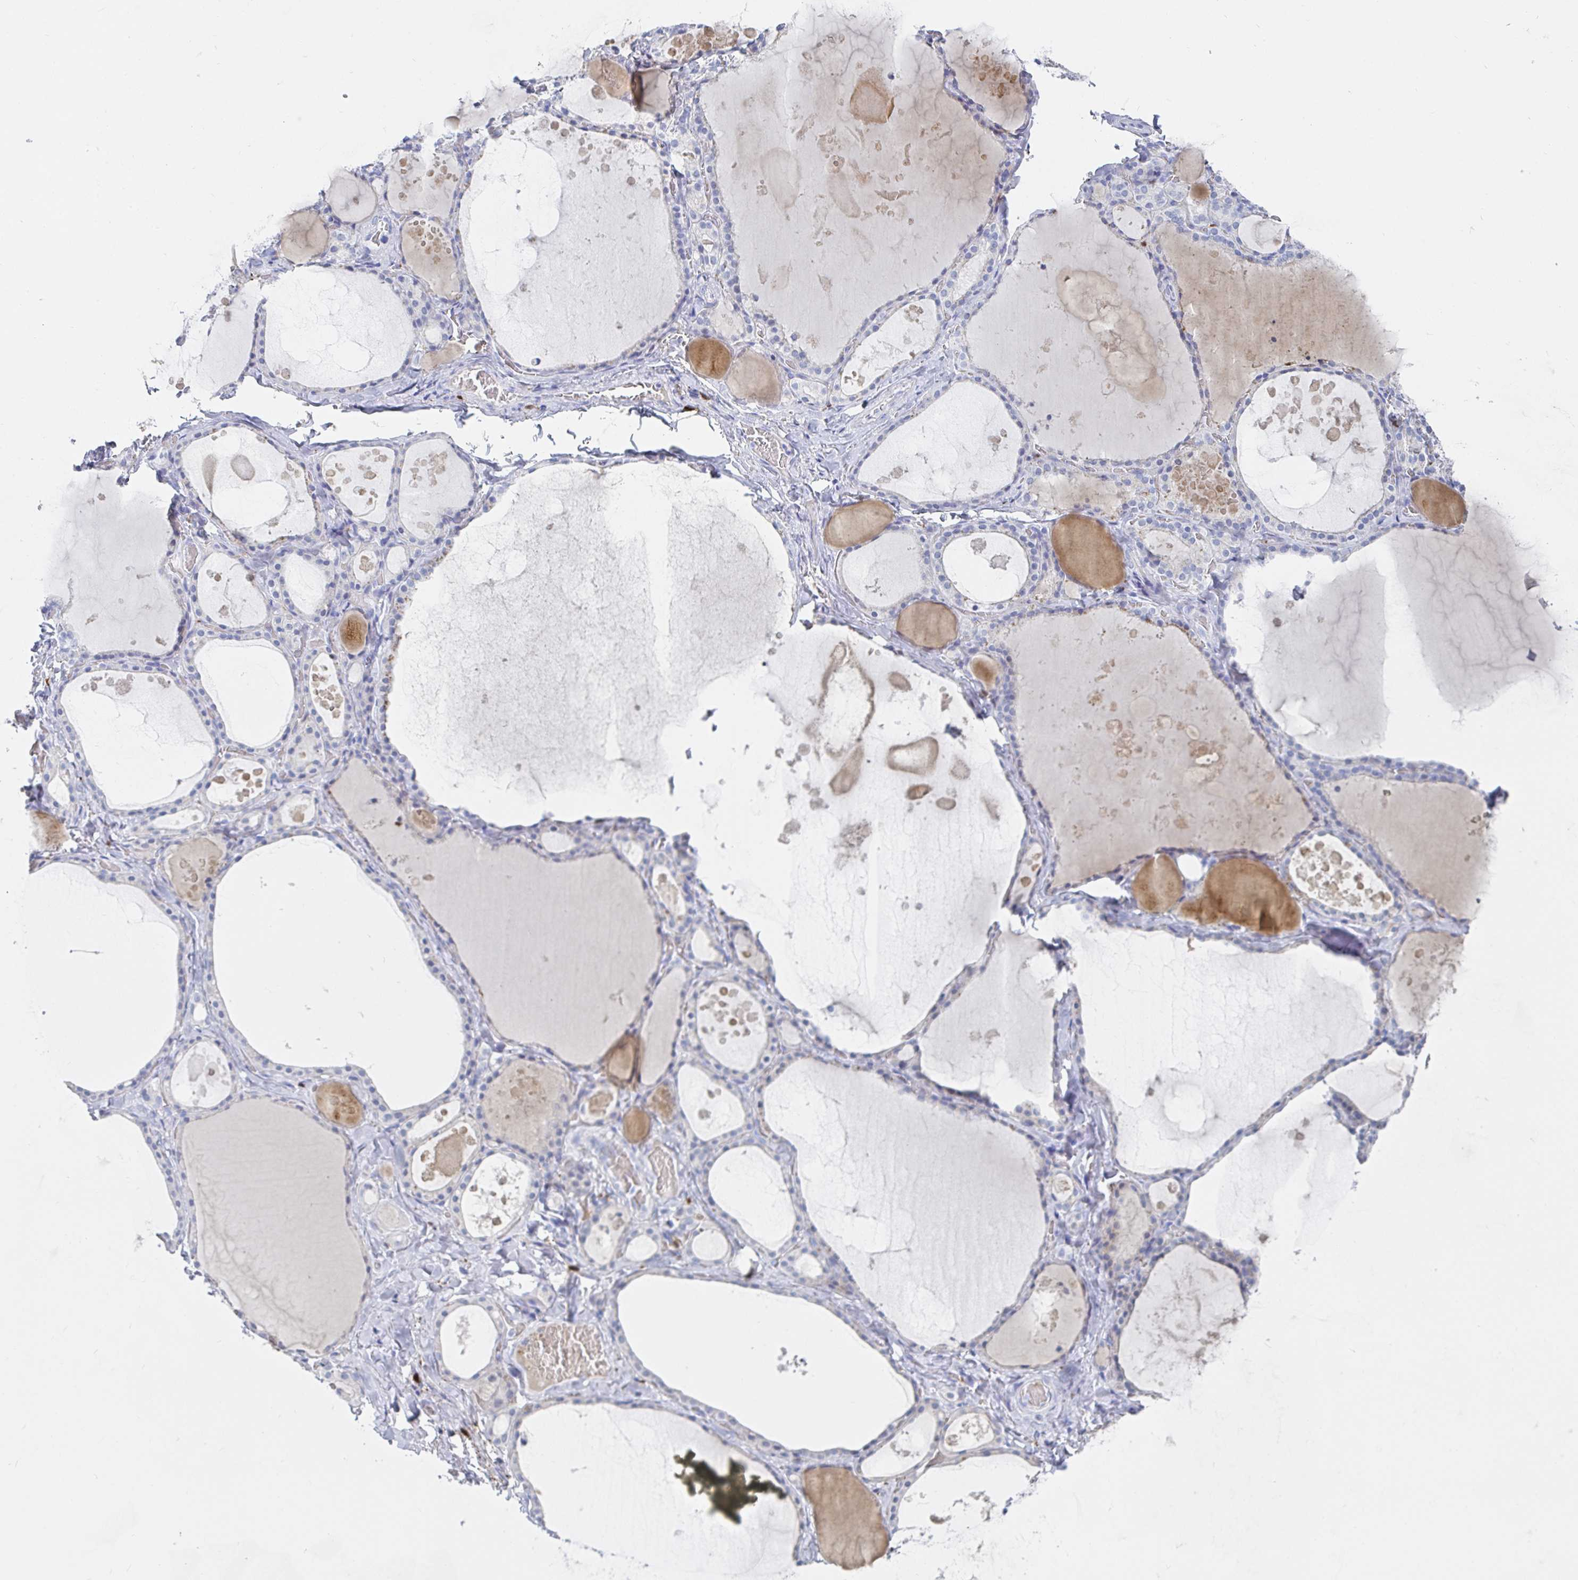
{"staining": {"intensity": "negative", "quantity": "none", "location": "none"}, "tissue": "thyroid gland", "cell_type": "Glandular cells", "image_type": "normal", "snomed": [{"axis": "morphology", "description": "Normal tissue, NOS"}, {"axis": "topography", "description": "Thyroid gland"}], "caption": "An immunohistochemistry histopathology image of unremarkable thyroid gland is shown. There is no staining in glandular cells of thyroid gland. Brightfield microscopy of IHC stained with DAB (brown) and hematoxylin (blue), captured at high magnification.", "gene": "OR2A1", "patient": {"sex": "male", "age": 56}}